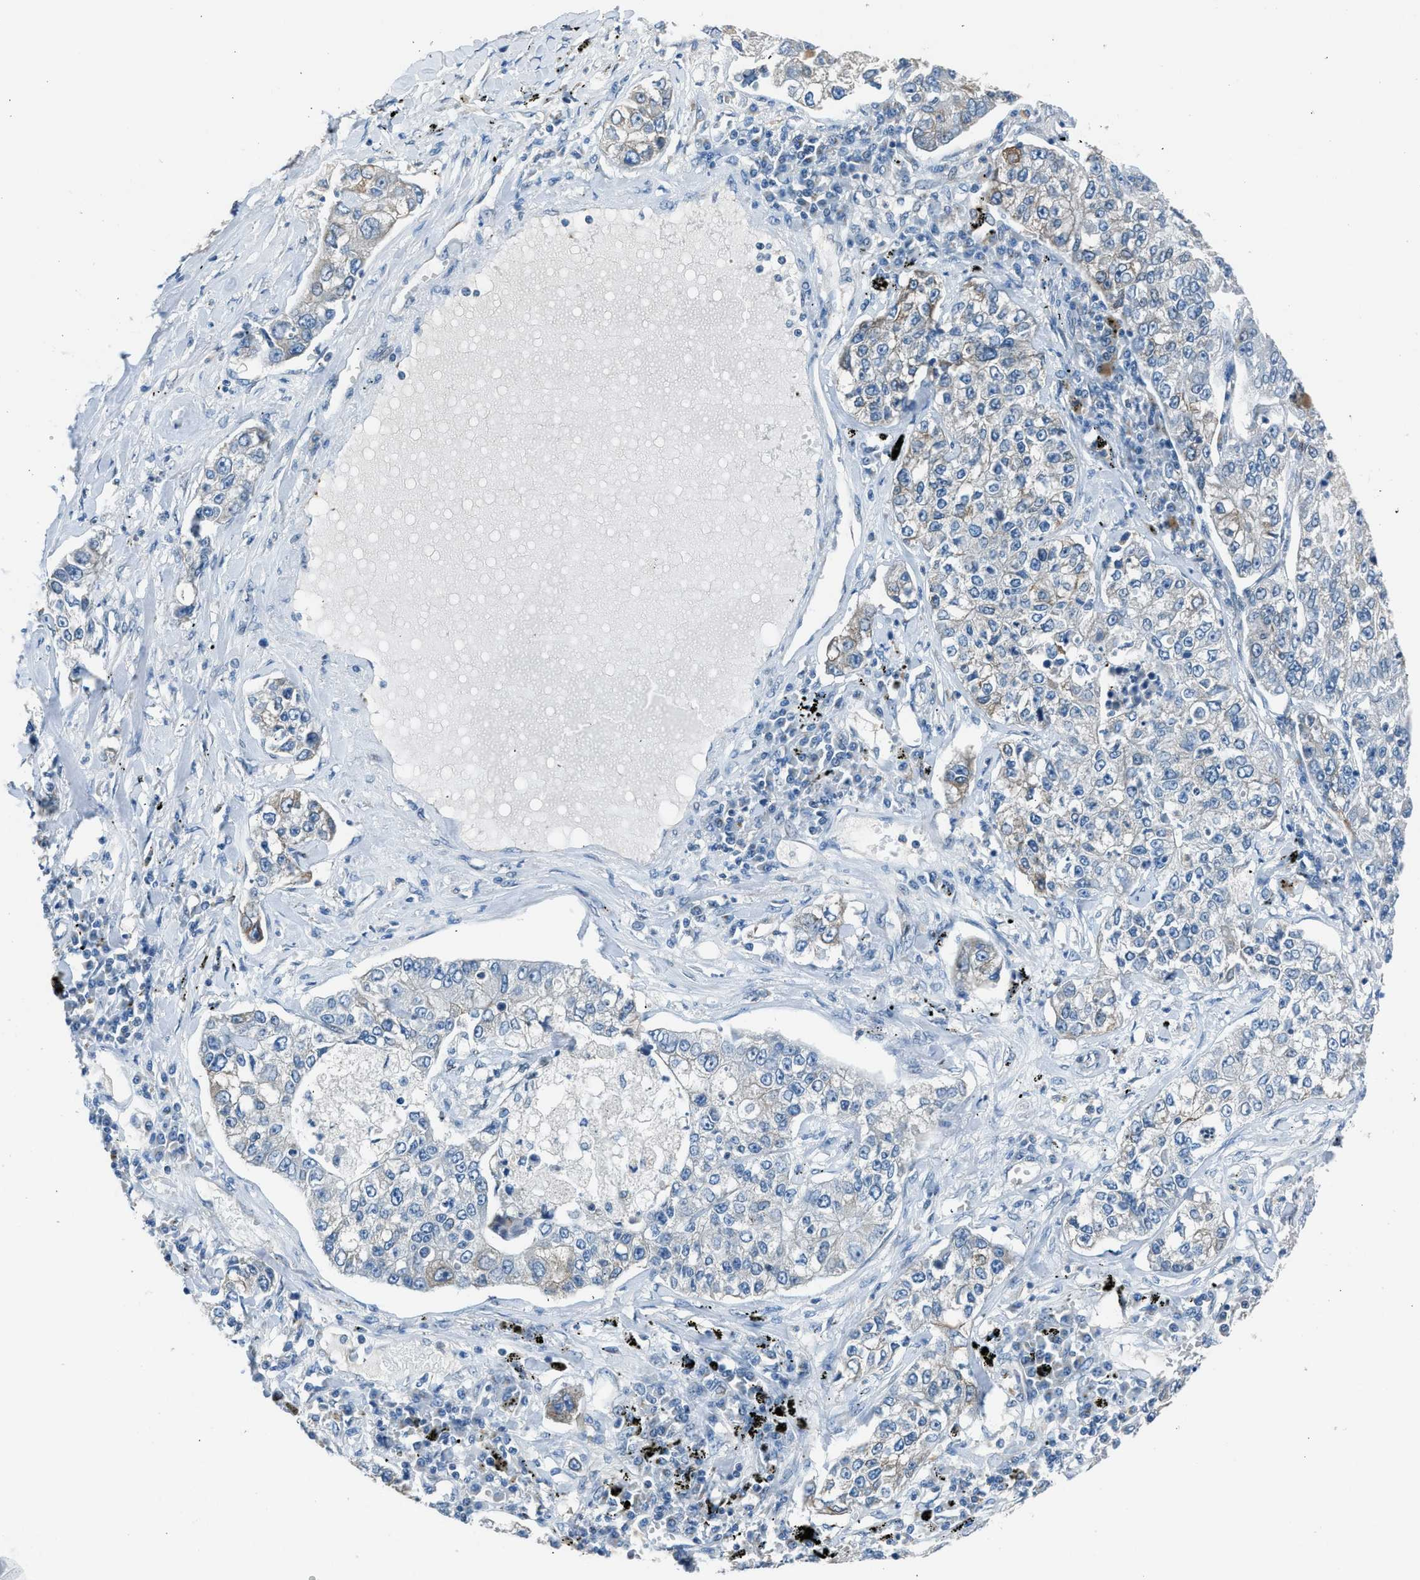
{"staining": {"intensity": "weak", "quantity": "25%-75%", "location": "cytoplasmic/membranous"}, "tissue": "lung cancer", "cell_type": "Tumor cells", "image_type": "cancer", "snomed": [{"axis": "morphology", "description": "Adenocarcinoma, NOS"}, {"axis": "topography", "description": "Lung"}], "caption": "Human lung adenocarcinoma stained with a brown dye demonstrates weak cytoplasmic/membranous positive staining in approximately 25%-75% of tumor cells.", "gene": "RNF41", "patient": {"sex": "male", "age": 49}}